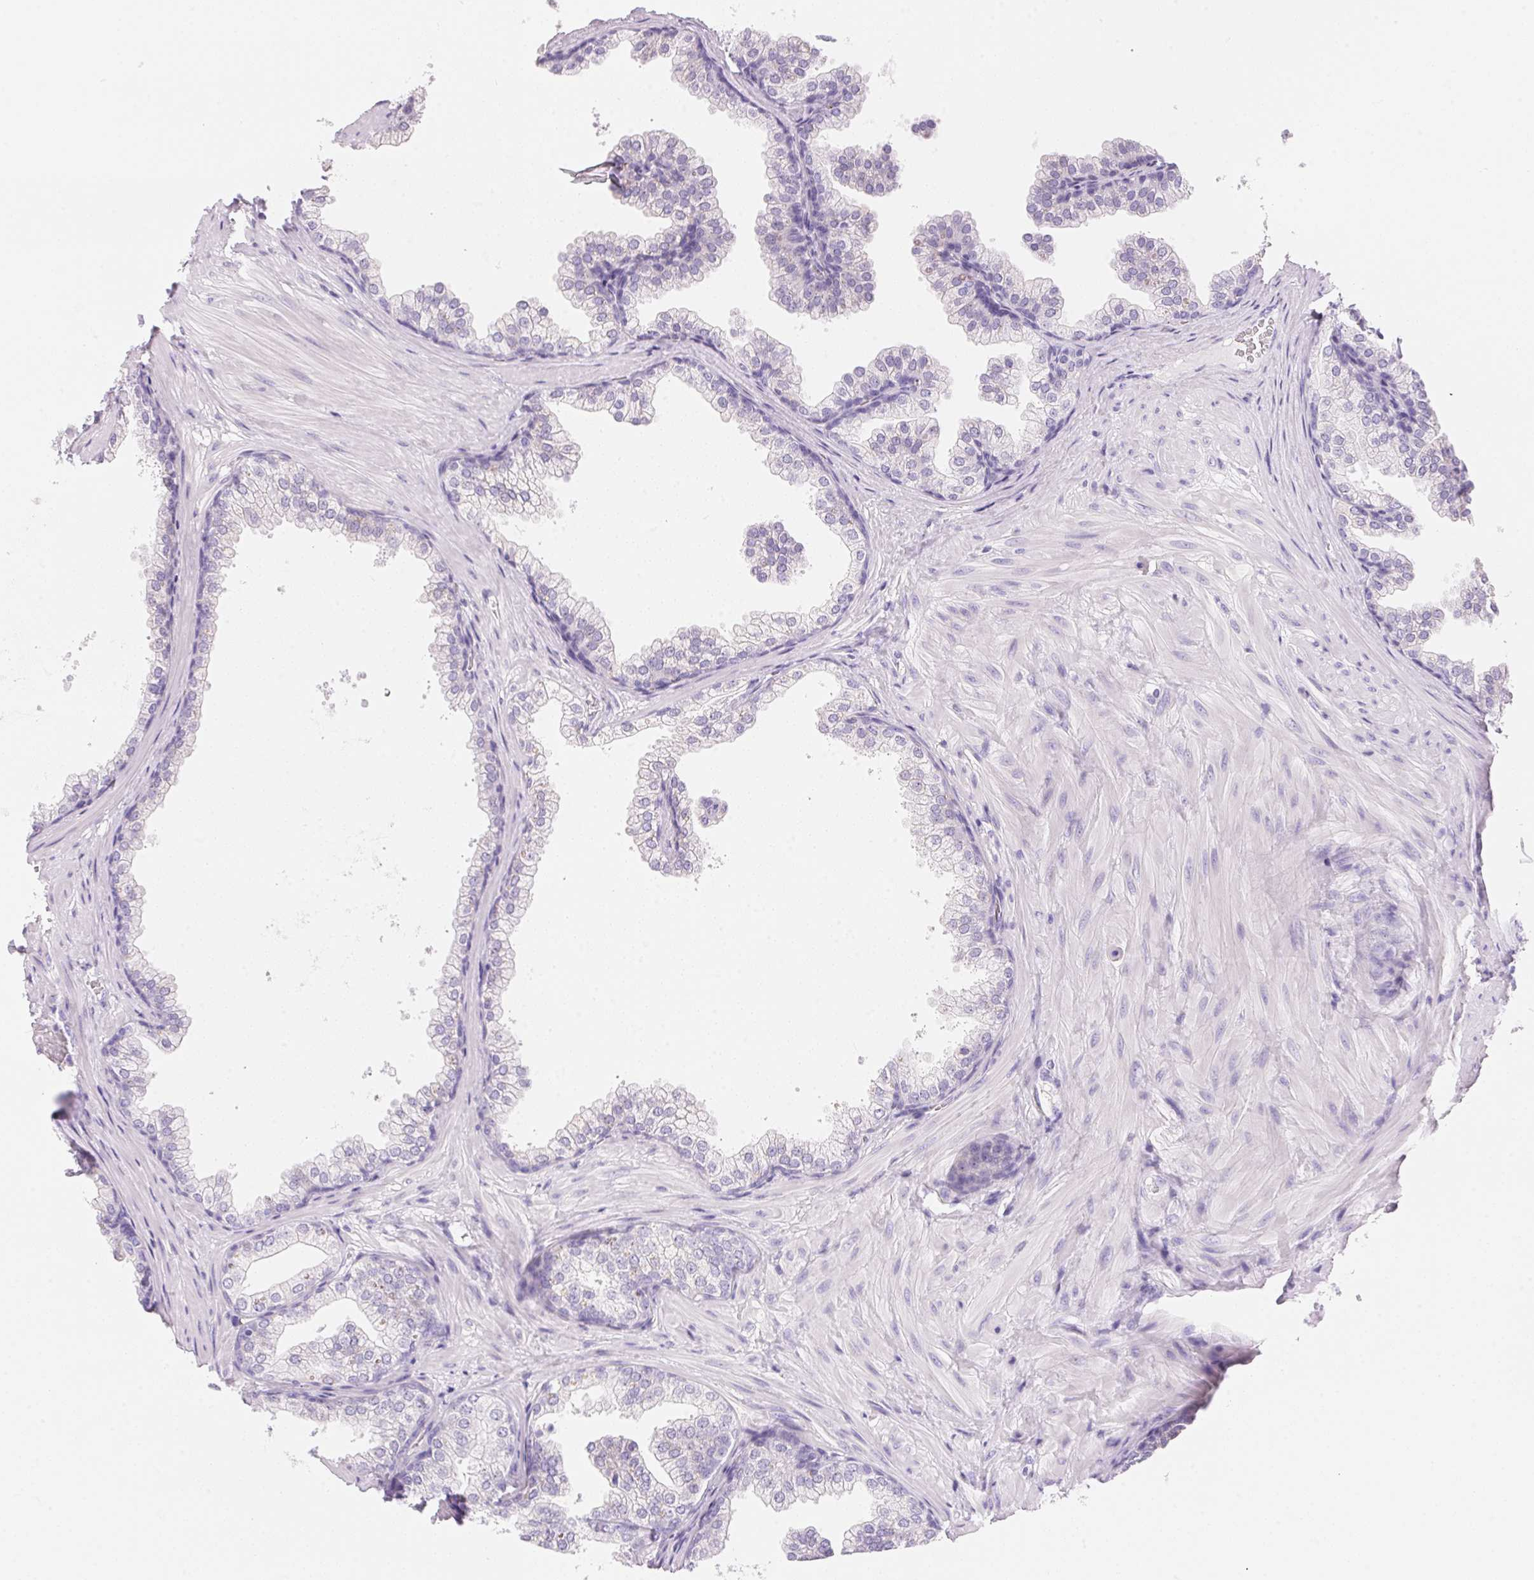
{"staining": {"intensity": "negative", "quantity": "none", "location": "none"}, "tissue": "prostate", "cell_type": "Glandular cells", "image_type": "normal", "snomed": [{"axis": "morphology", "description": "Normal tissue, NOS"}, {"axis": "topography", "description": "Prostate"}], "caption": "An immunohistochemistry (IHC) histopathology image of benign prostate is shown. There is no staining in glandular cells of prostate. Brightfield microscopy of immunohistochemistry (IHC) stained with DAB (brown) and hematoxylin (blue), captured at high magnification.", "gene": "DHCR24", "patient": {"sex": "male", "age": 37}}